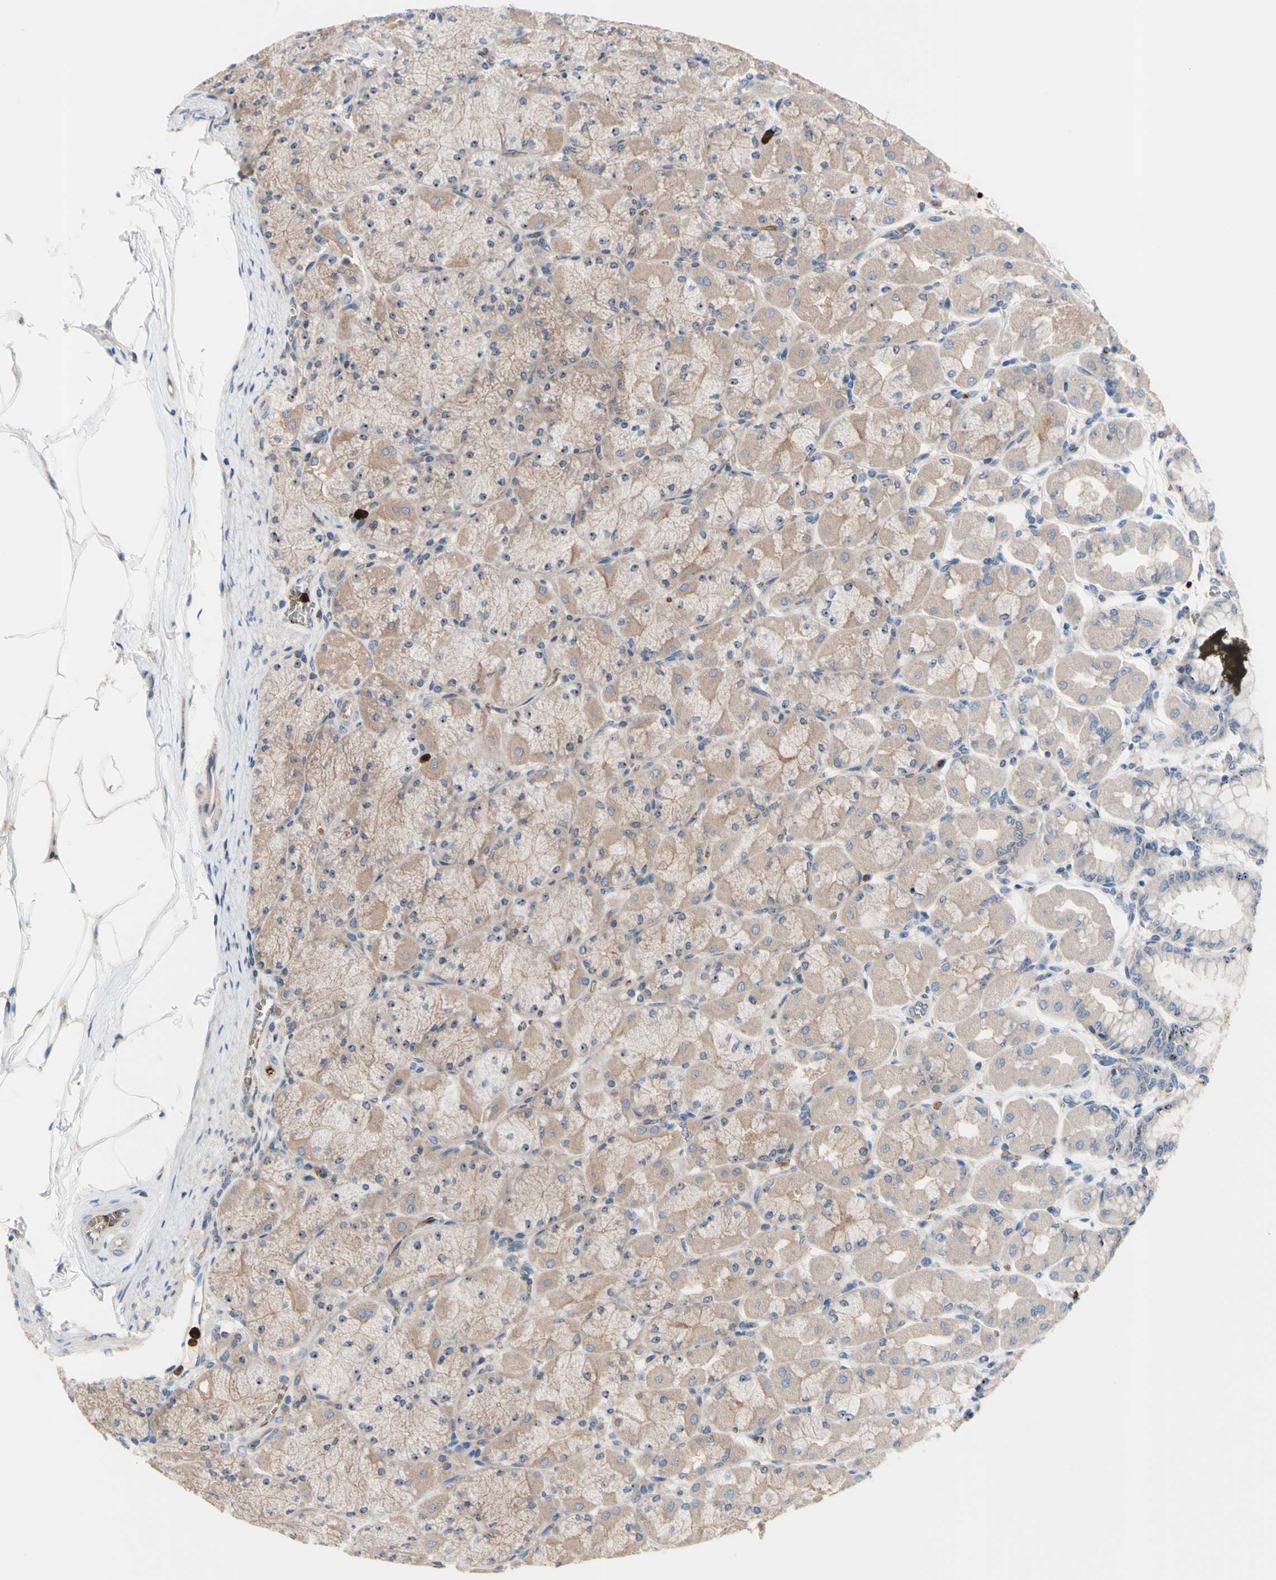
{"staining": {"intensity": "moderate", "quantity": "25%-75%", "location": "cytoplasmic/membranous,nuclear"}, "tissue": "stomach", "cell_type": "Glandular cells", "image_type": "normal", "snomed": [{"axis": "morphology", "description": "Normal tissue, NOS"}, {"axis": "topography", "description": "Stomach, upper"}], "caption": "Human stomach stained with a brown dye demonstrates moderate cytoplasmic/membranous,nuclear positive expression in about 25%-75% of glandular cells.", "gene": "USP9X", "patient": {"sex": "female", "age": 56}}